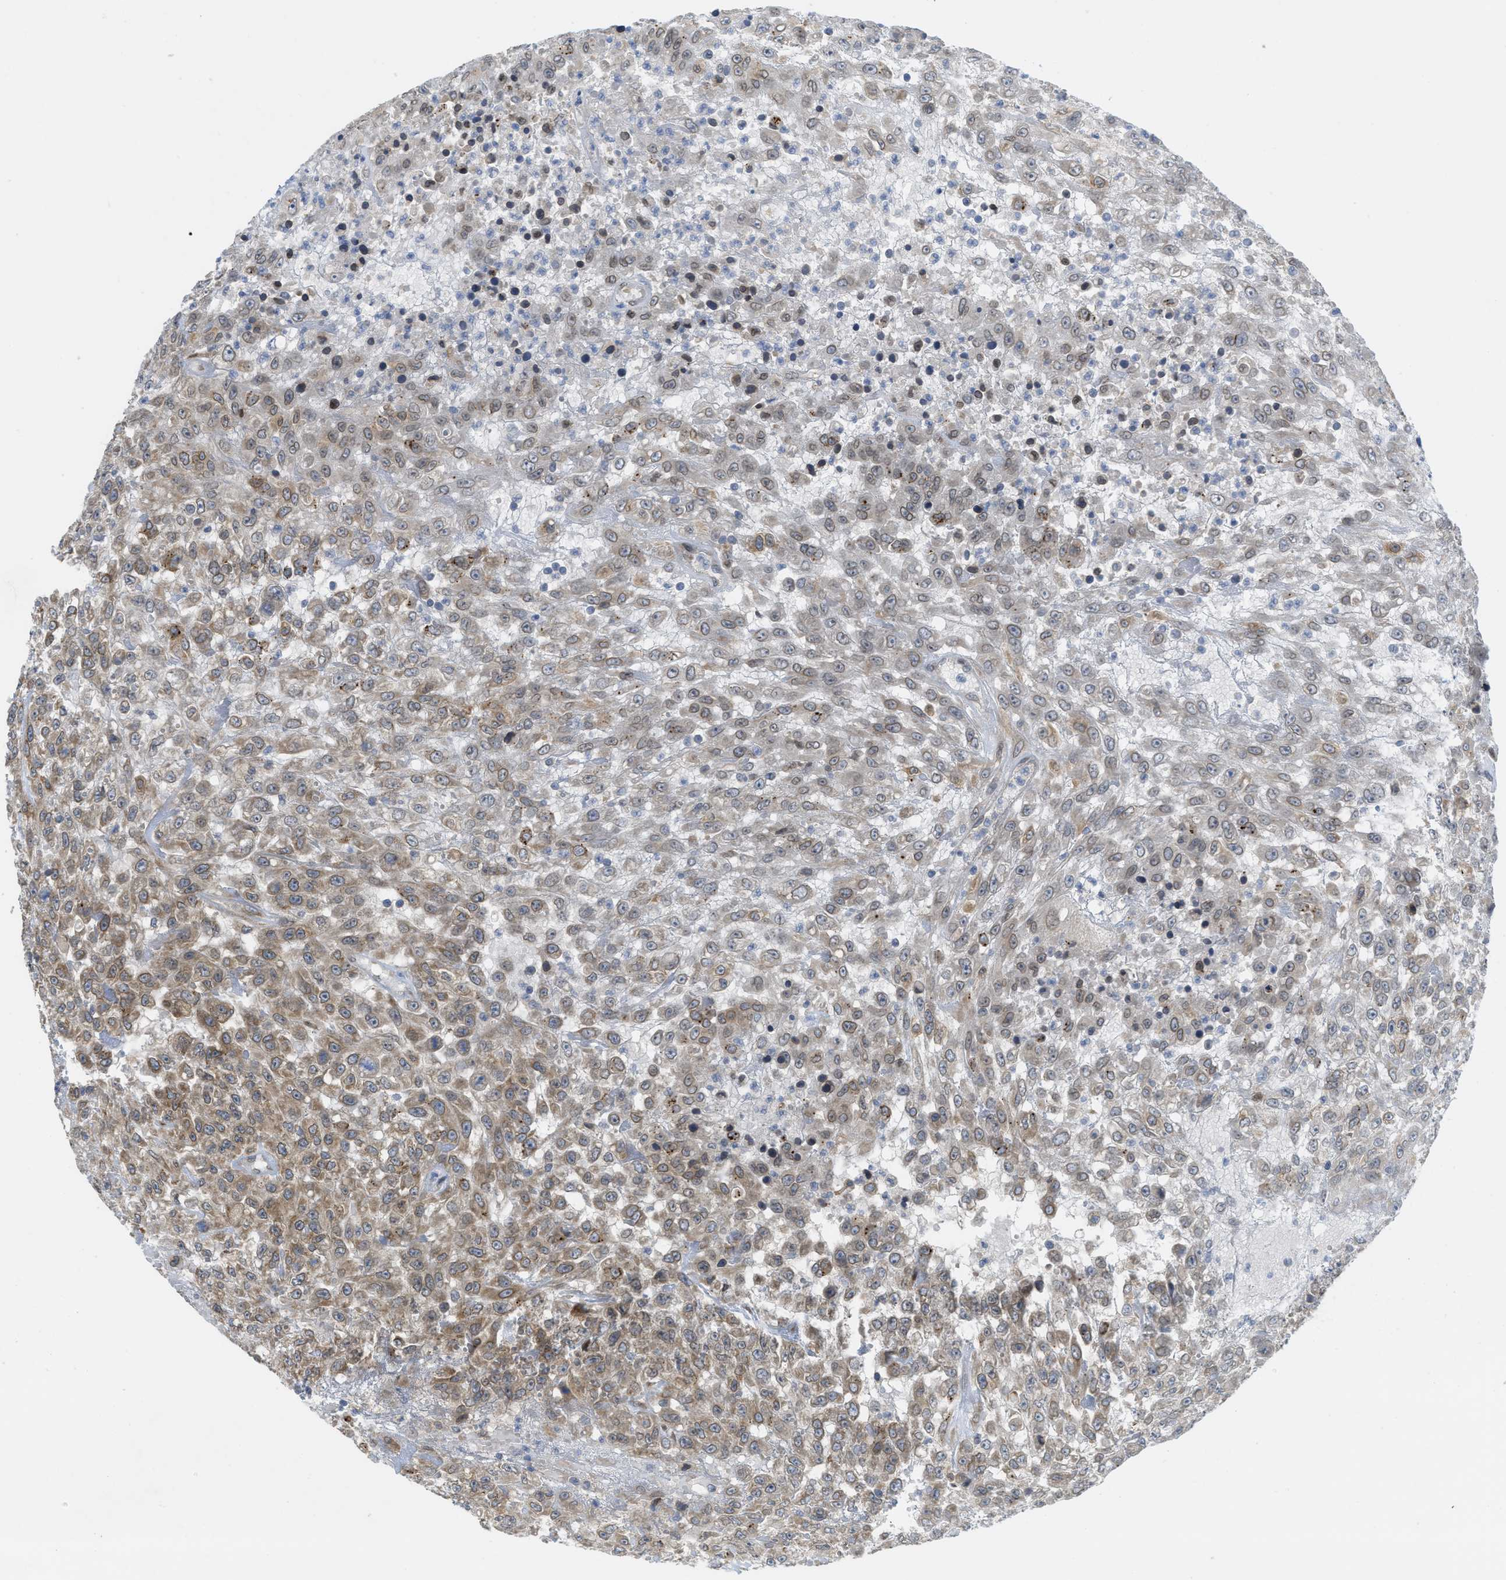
{"staining": {"intensity": "moderate", "quantity": "25%-75%", "location": "cytoplasmic/membranous"}, "tissue": "urothelial cancer", "cell_type": "Tumor cells", "image_type": "cancer", "snomed": [{"axis": "morphology", "description": "Urothelial carcinoma, High grade"}, {"axis": "topography", "description": "Urinary bladder"}], "caption": "Urothelial cancer stained with a brown dye displays moderate cytoplasmic/membranous positive expression in approximately 25%-75% of tumor cells.", "gene": "EIF2AK3", "patient": {"sex": "male", "age": 46}}